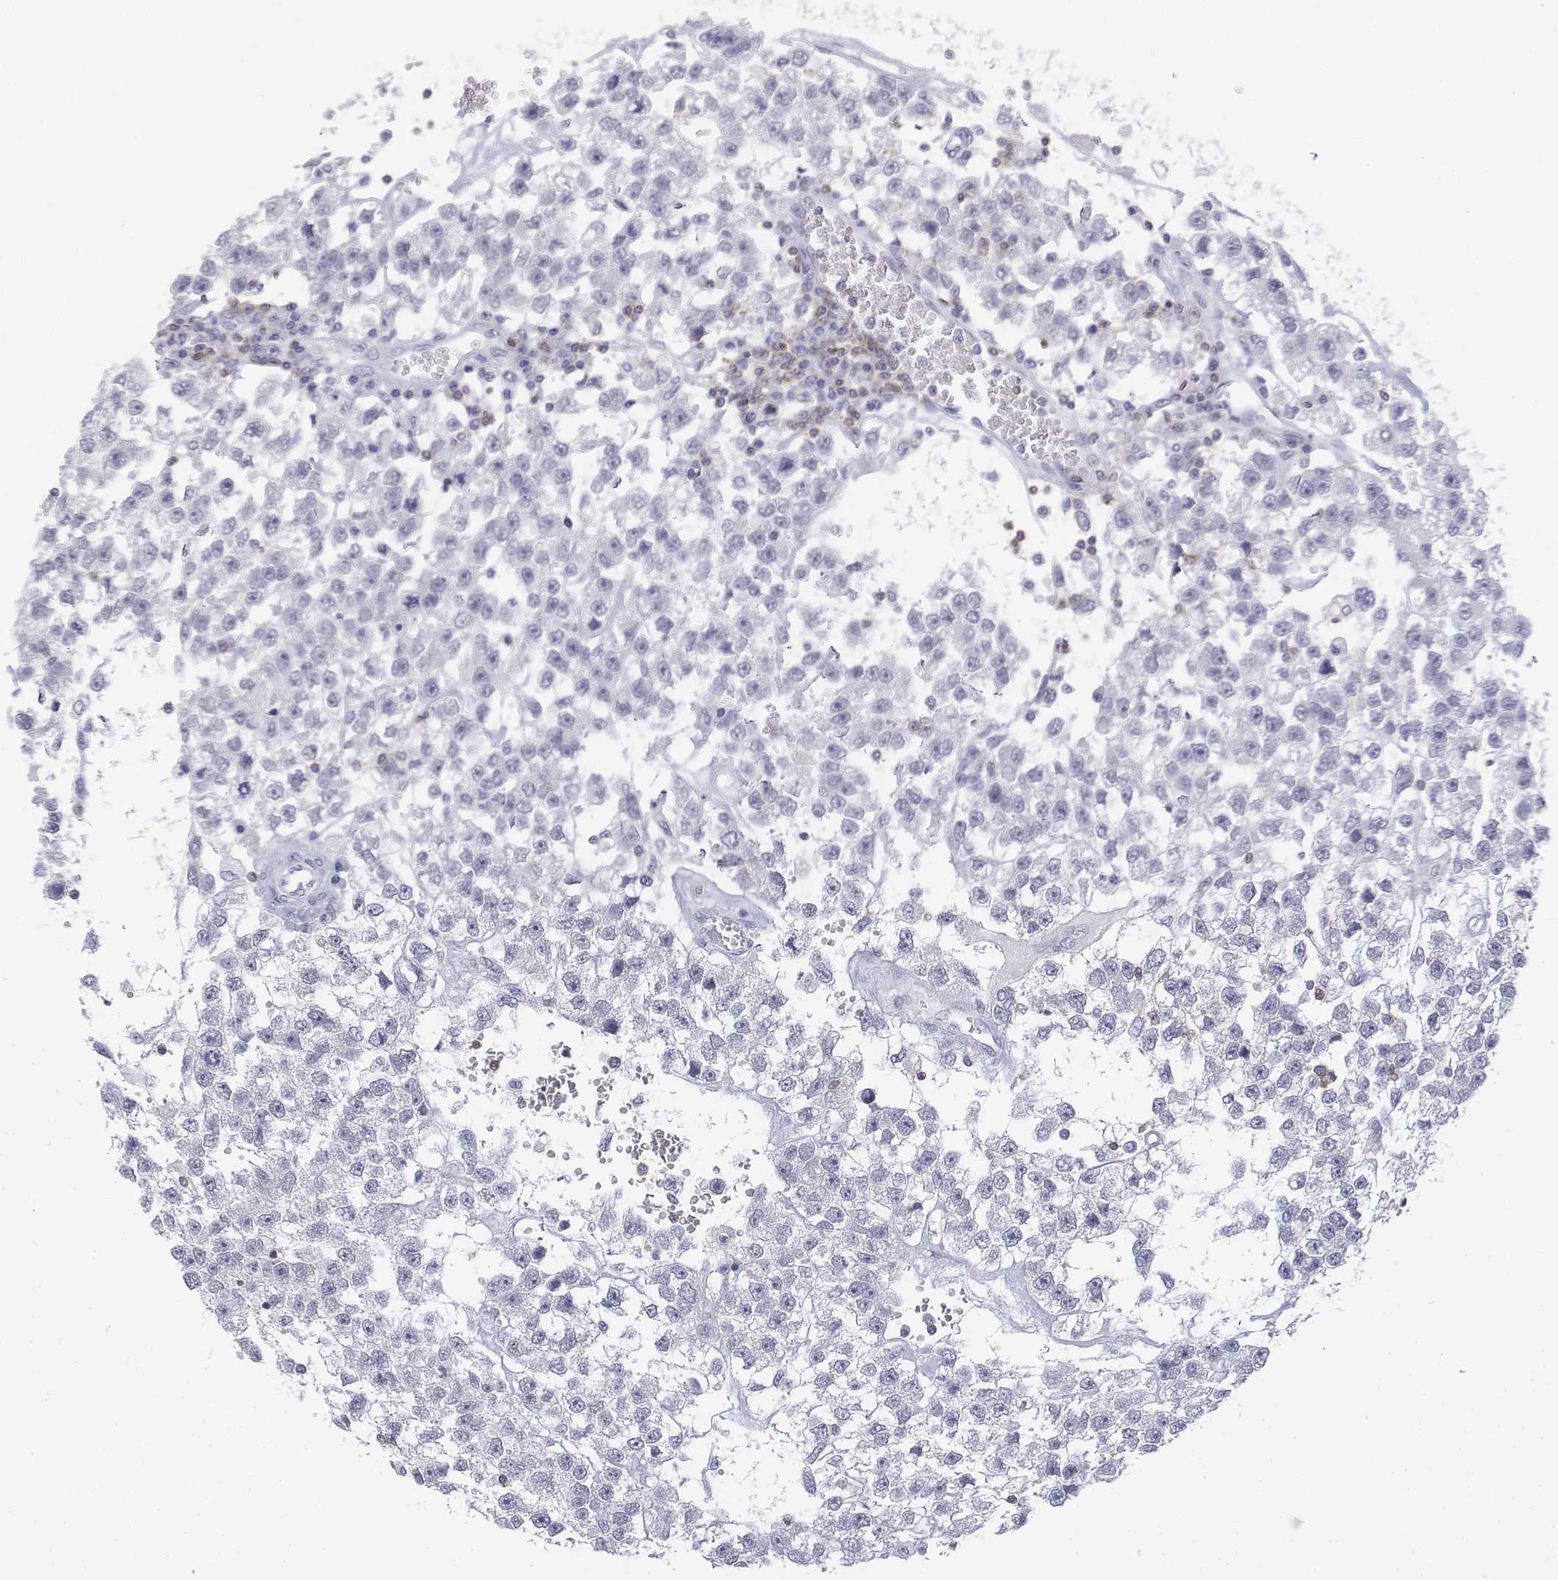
{"staining": {"intensity": "negative", "quantity": "none", "location": "none"}, "tissue": "testis cancer", "cell_type": "Tumor cells", "image_type": "cancer", "snomed": [{"axis": "morphology", "description": "Seminoma, NOS"}, {"axis": "topography", "description": "Testis"}], "caption": "Testis cancer stained for a protein using IHC displays no expression tumor cells.", "gene": "CD3E", "patient": {"sex": "male", "age": 34}}